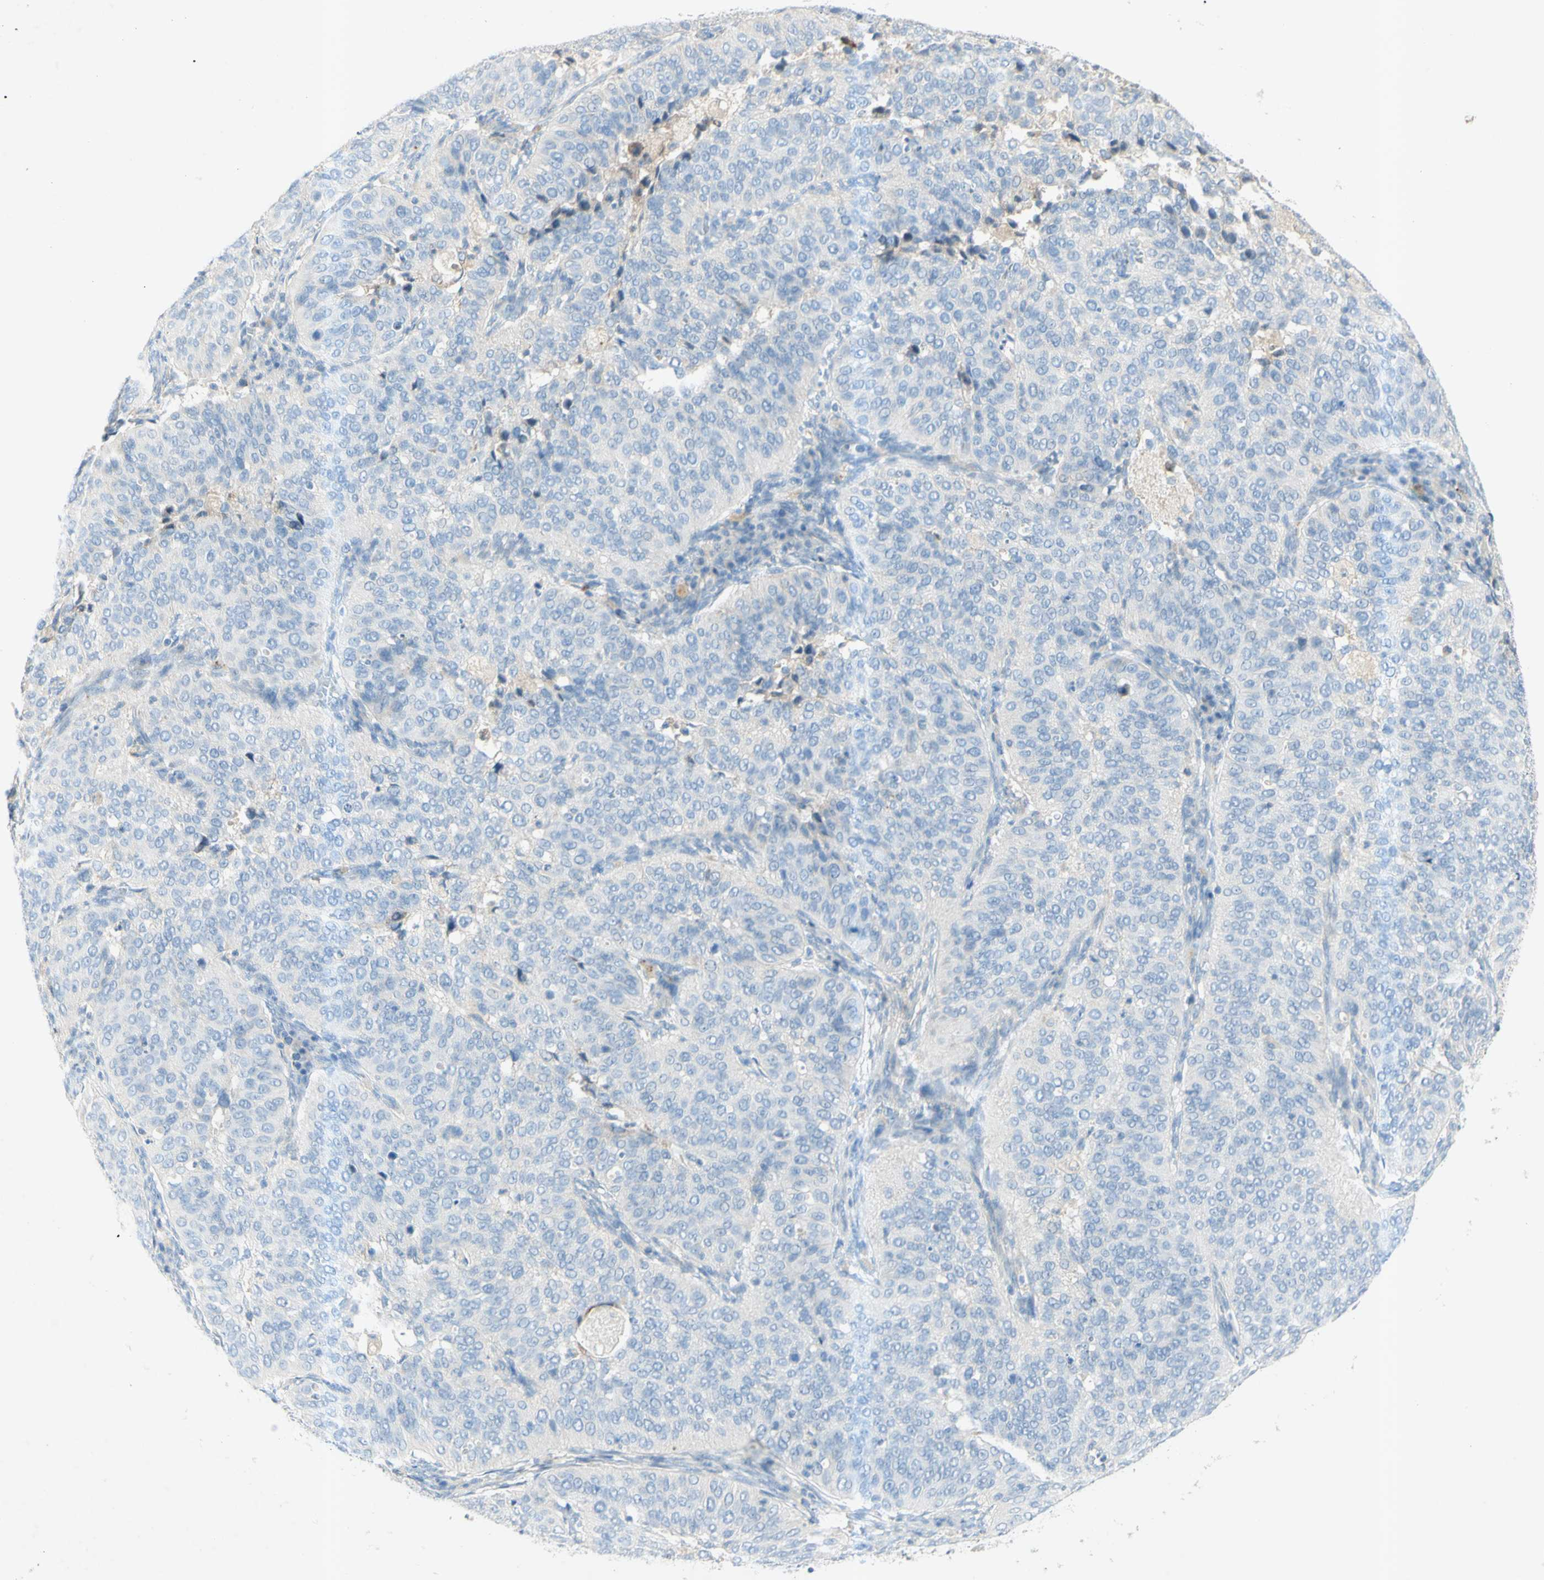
{"staining": {"intensity": "negative", "quantity": "none", "location": "none"}, "tissue": "cervical cancer", "cell_type": "Tumor cells", "image_type": "cancer", "snomed": [{"axis": "morphology", "description": "Normal tissue, NOS"}, {"axis": "morphology", "description": "Squamous cell carcinoma, NOS"}, {"axis": "topography", "description": "Cervix"}], "caption": "Squamous cell carcinoma (cervical) stained for a protein using immunohistochemistry (IHC) displays no staining tumor cells.", "gene": "GDF15", "patient": {"sex": "female", "age": 39}}